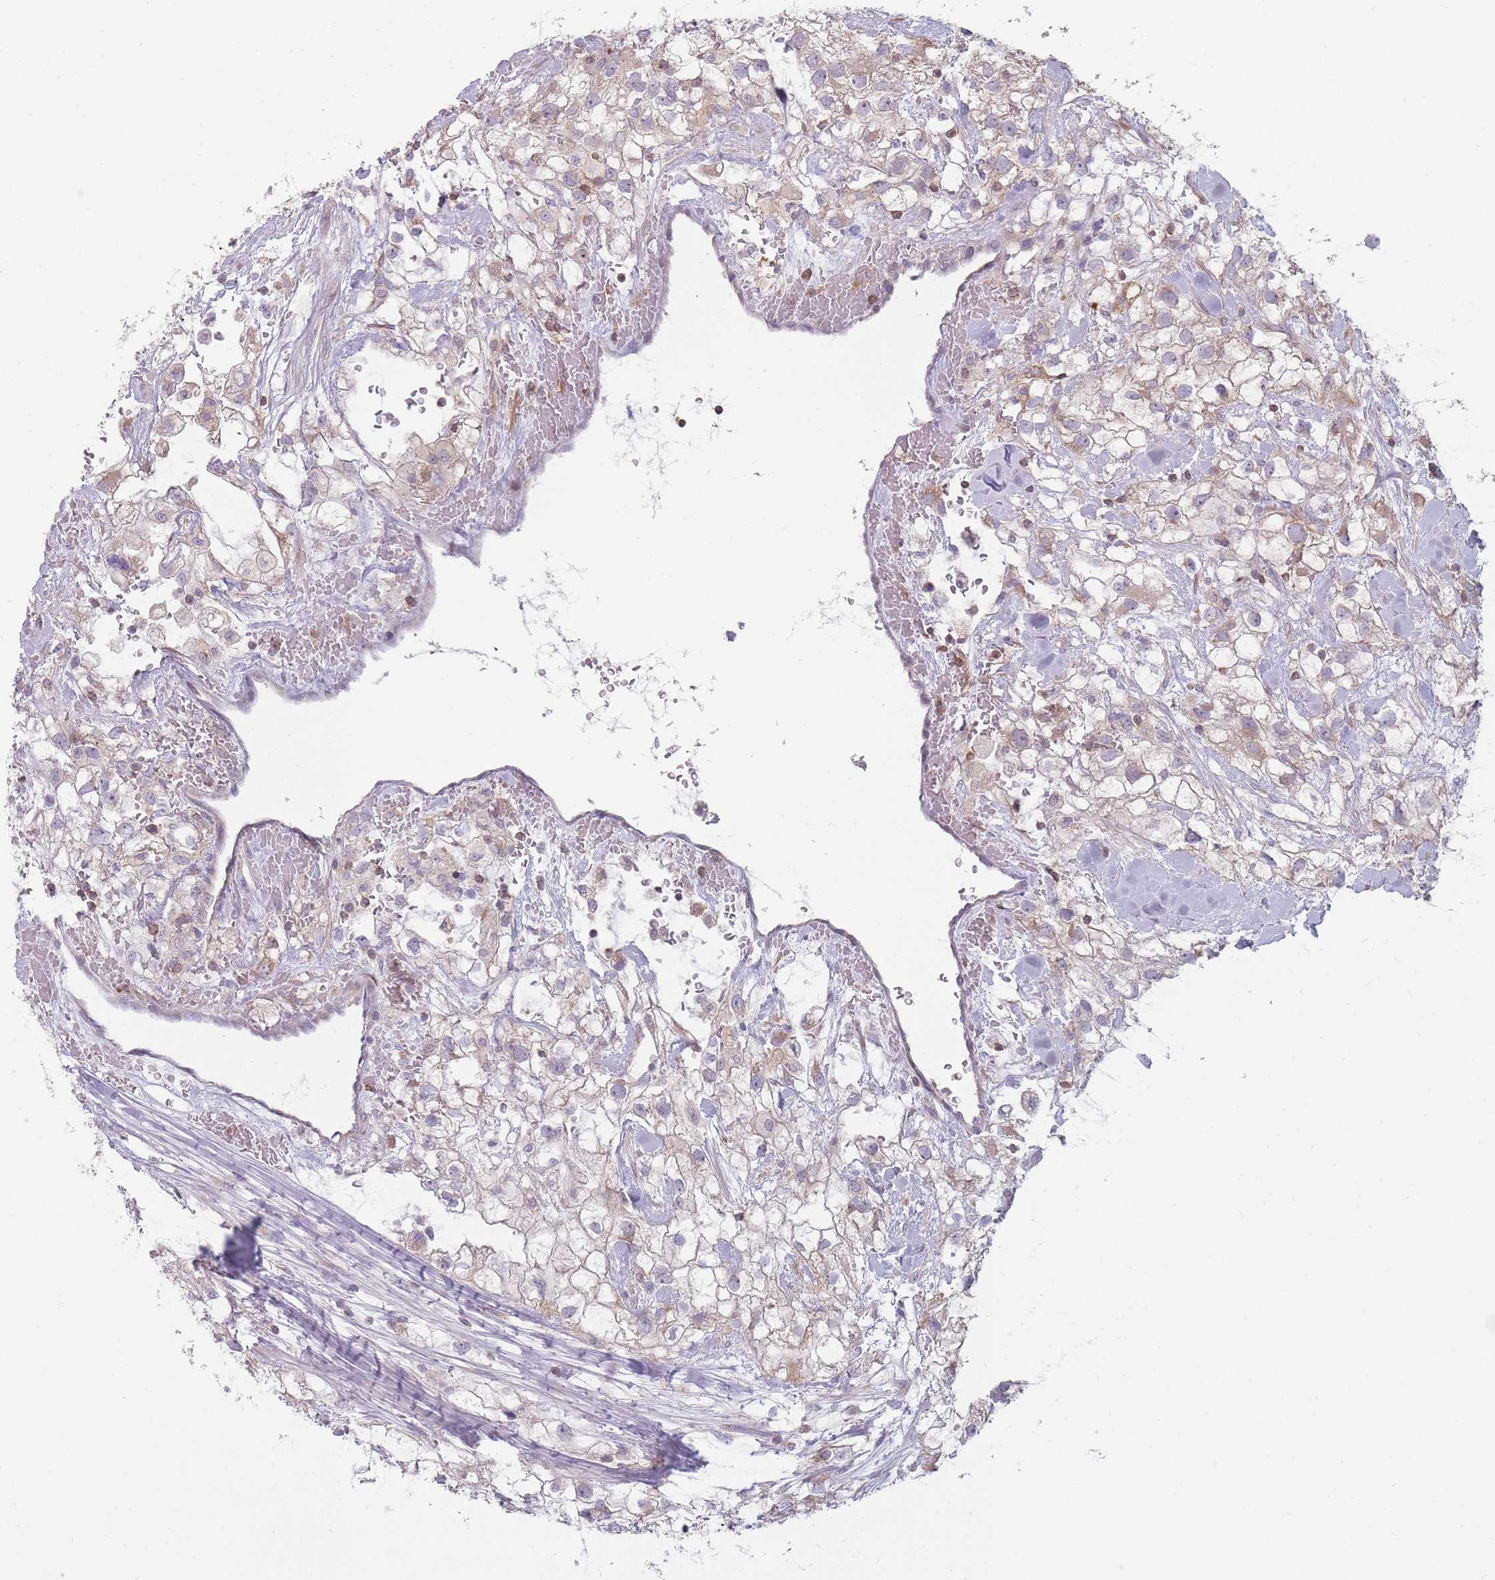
{"staining": {"intensity": "weak", "quantity": "<25%", "location": "cytoplasmic/membranous"}, "tissue": "renal cancer", "cell_type": "Tumor cells", "image_type": "cancer", "snomed": [{"axis": "morphology", "description": "Adenocarcinoma, NOS"}, {"axis": "topography", "description": "Kidney"}], "caption": "This image is of renal adenocarcinoma stained with IHC to label a protein in brown with the nuclei are counter-stained blue. There is no staining in tumor cells.", "gene": "HSBP1L1", "patient": {"sex": "male", "age": 59}}